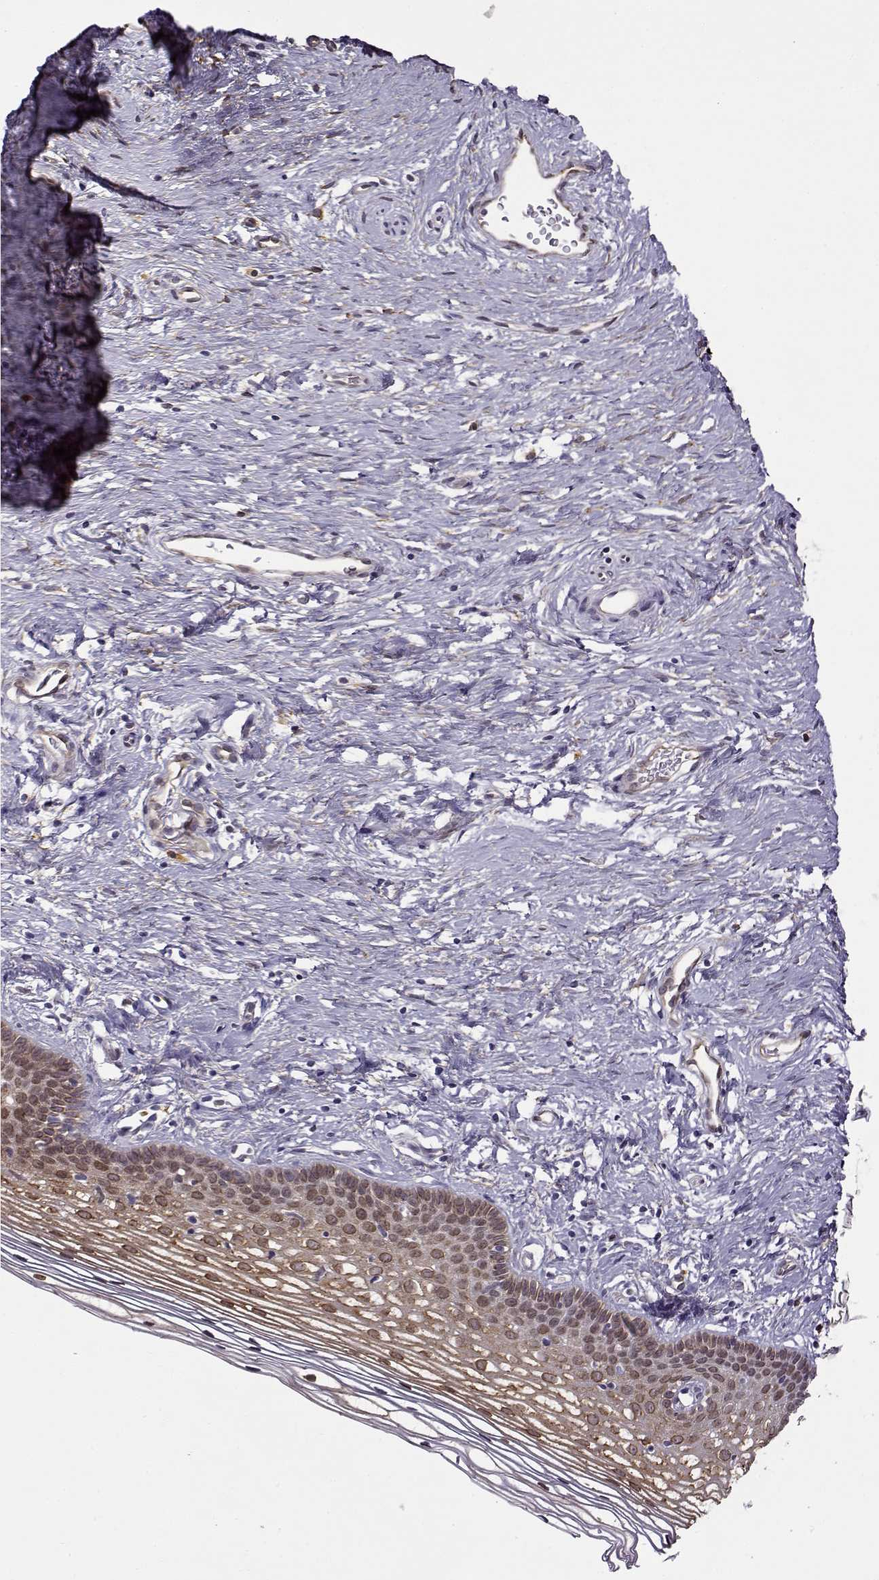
{"staining": {"intensity": "negative", "quantity": "none", "location": "none"}, "tissue": "cervix", "cell_type": "Glandular cells", "image_type": "normal", "snomed": [{"axis": "morphology", "description": "Normal tissue, NOS"}, {"axis": "topography", "description": "Cervix"}], "caption": "A photomicrograph of human cervix is negative for staining in glandular cells. (Stains: DAB (3,3'-diaminobenzidine) immunohistochemistry (IHC) with hematoxylin counter stain, Microscopy: brightfield microscopy at high magnification).", "gene": "BACH1", "patient": {"sex": "female", "age": 39}}